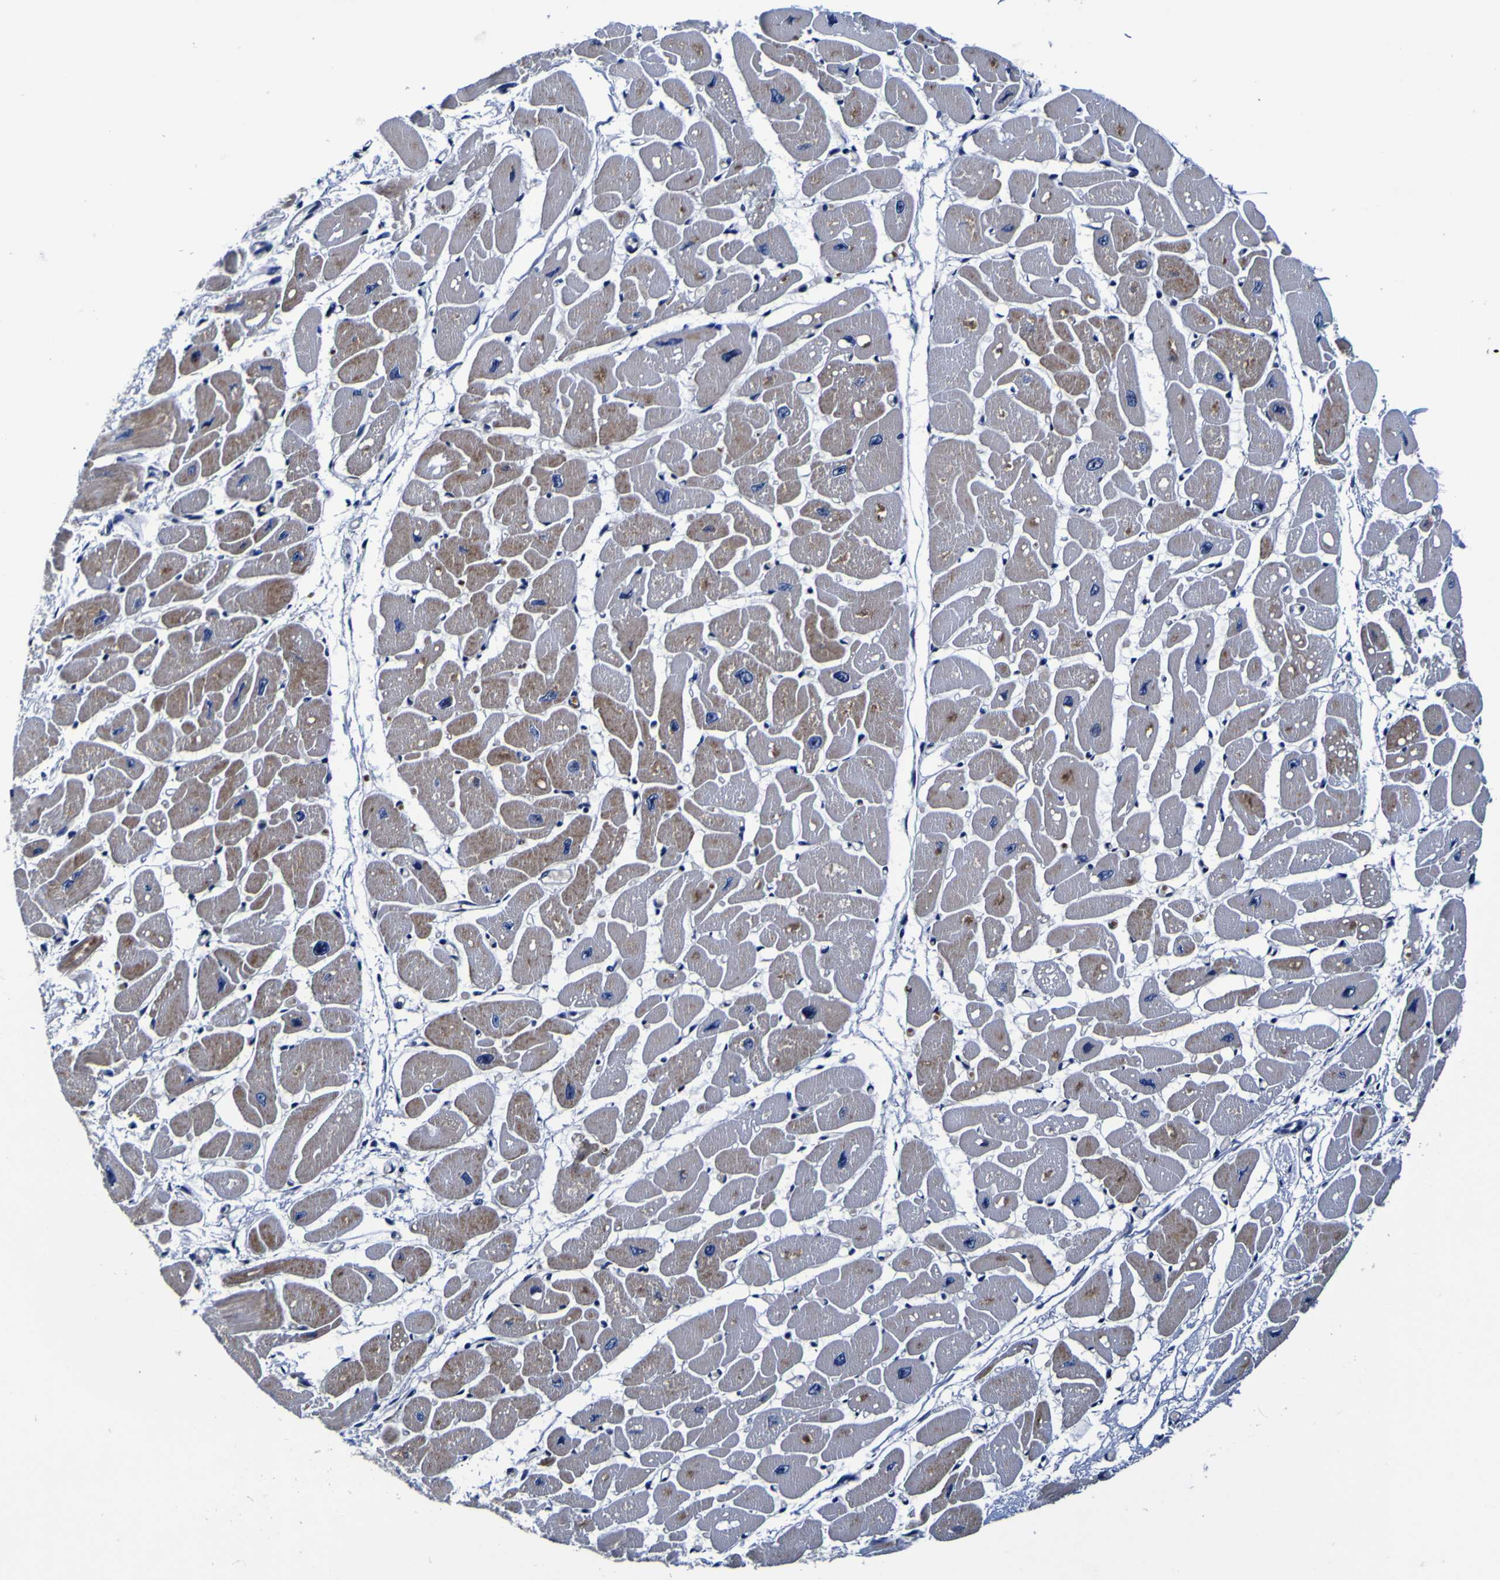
{"staining": {"intensity": "weak", "quantity": "25%-75%", "location": "cytoplasmic/membranous"}, "tissue": "heart muscle", "cell_type": "Cardiomyocytes", "image_type": "normal", "snomed": [{"axis": "morphology", "description": "Normal tissue, NOS"}, {"axis": "topography", "description": "Heart"}], "caption": "Weak cytoplasmic/membranous protein staining is appreciated in approximately 25%-75% of cardiomyocytes in heart muscle. The staining was performed using DAB, with brown indicating positive protein expression. Nuclei are stained blue with hematoxylin.", "gene": "PDLIM4", "patient": {"sex": "female", "age": 54}}